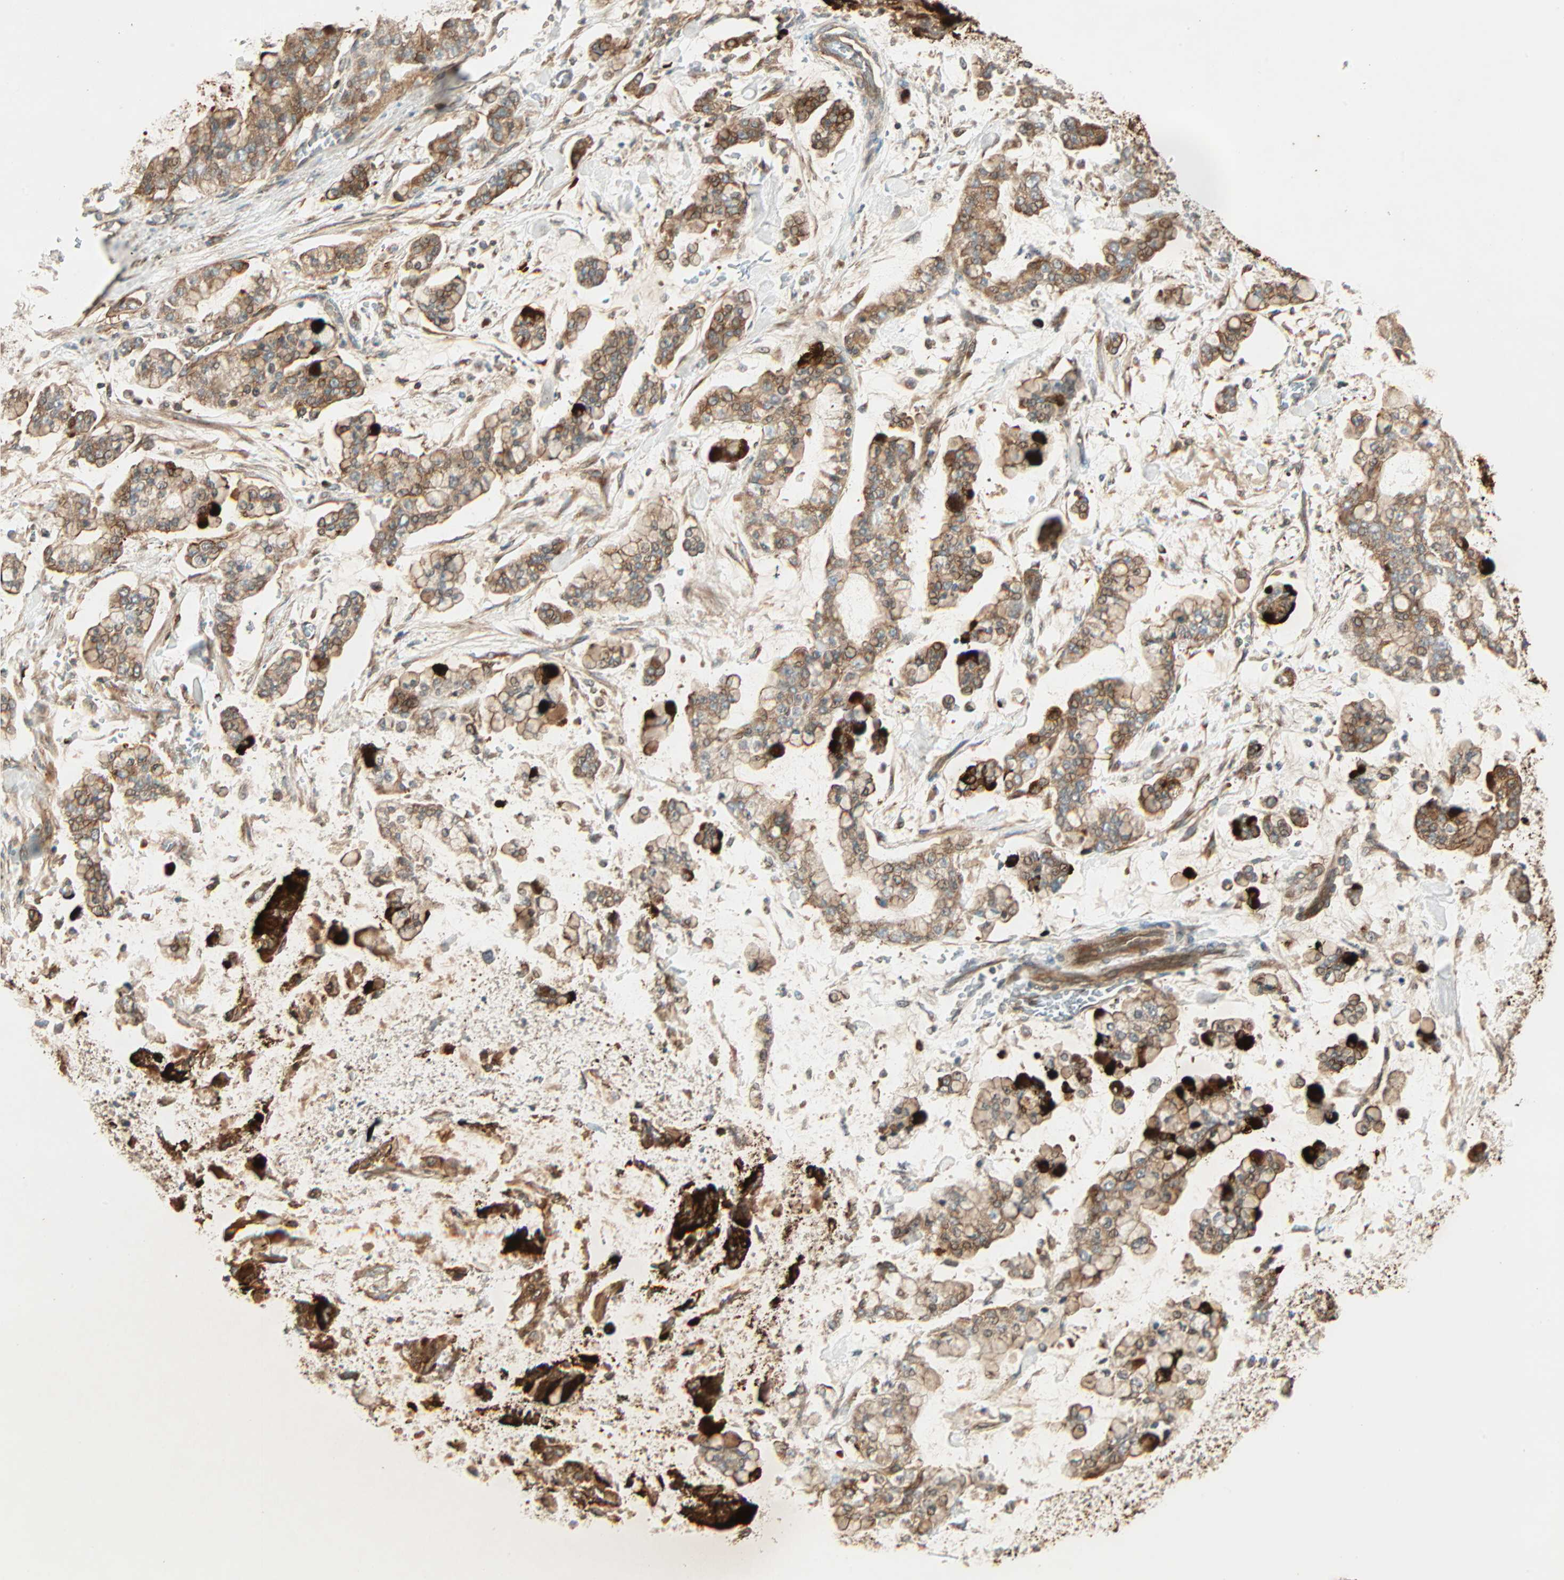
{"staining": {"intensity": "strong", "quantity": ">75%", "location": "cytoplasmic/membranous"}, "tissue": "stomach cancer", "cell_type": "Tumor cells", "image_type": "cancer", "snomed": [{"axis": "morphology", "description": "Normal tissue, NOS"}, {"axis": "morphology", "description": "Adenocarcinoma, NOS"}, {"axis": "topography", "description": "Stomach, upper"}, {"axis": "topography", "description": "Stomach"}], "caption": "Immunohistochemical staining of adenocarcinoma (stomach) reveals high levels of strong cytoplasmic/membranous protein expression in about >75% of tumor cells.", "gene": "GALK1", "patient": {"sex": "male", "age": 76}}